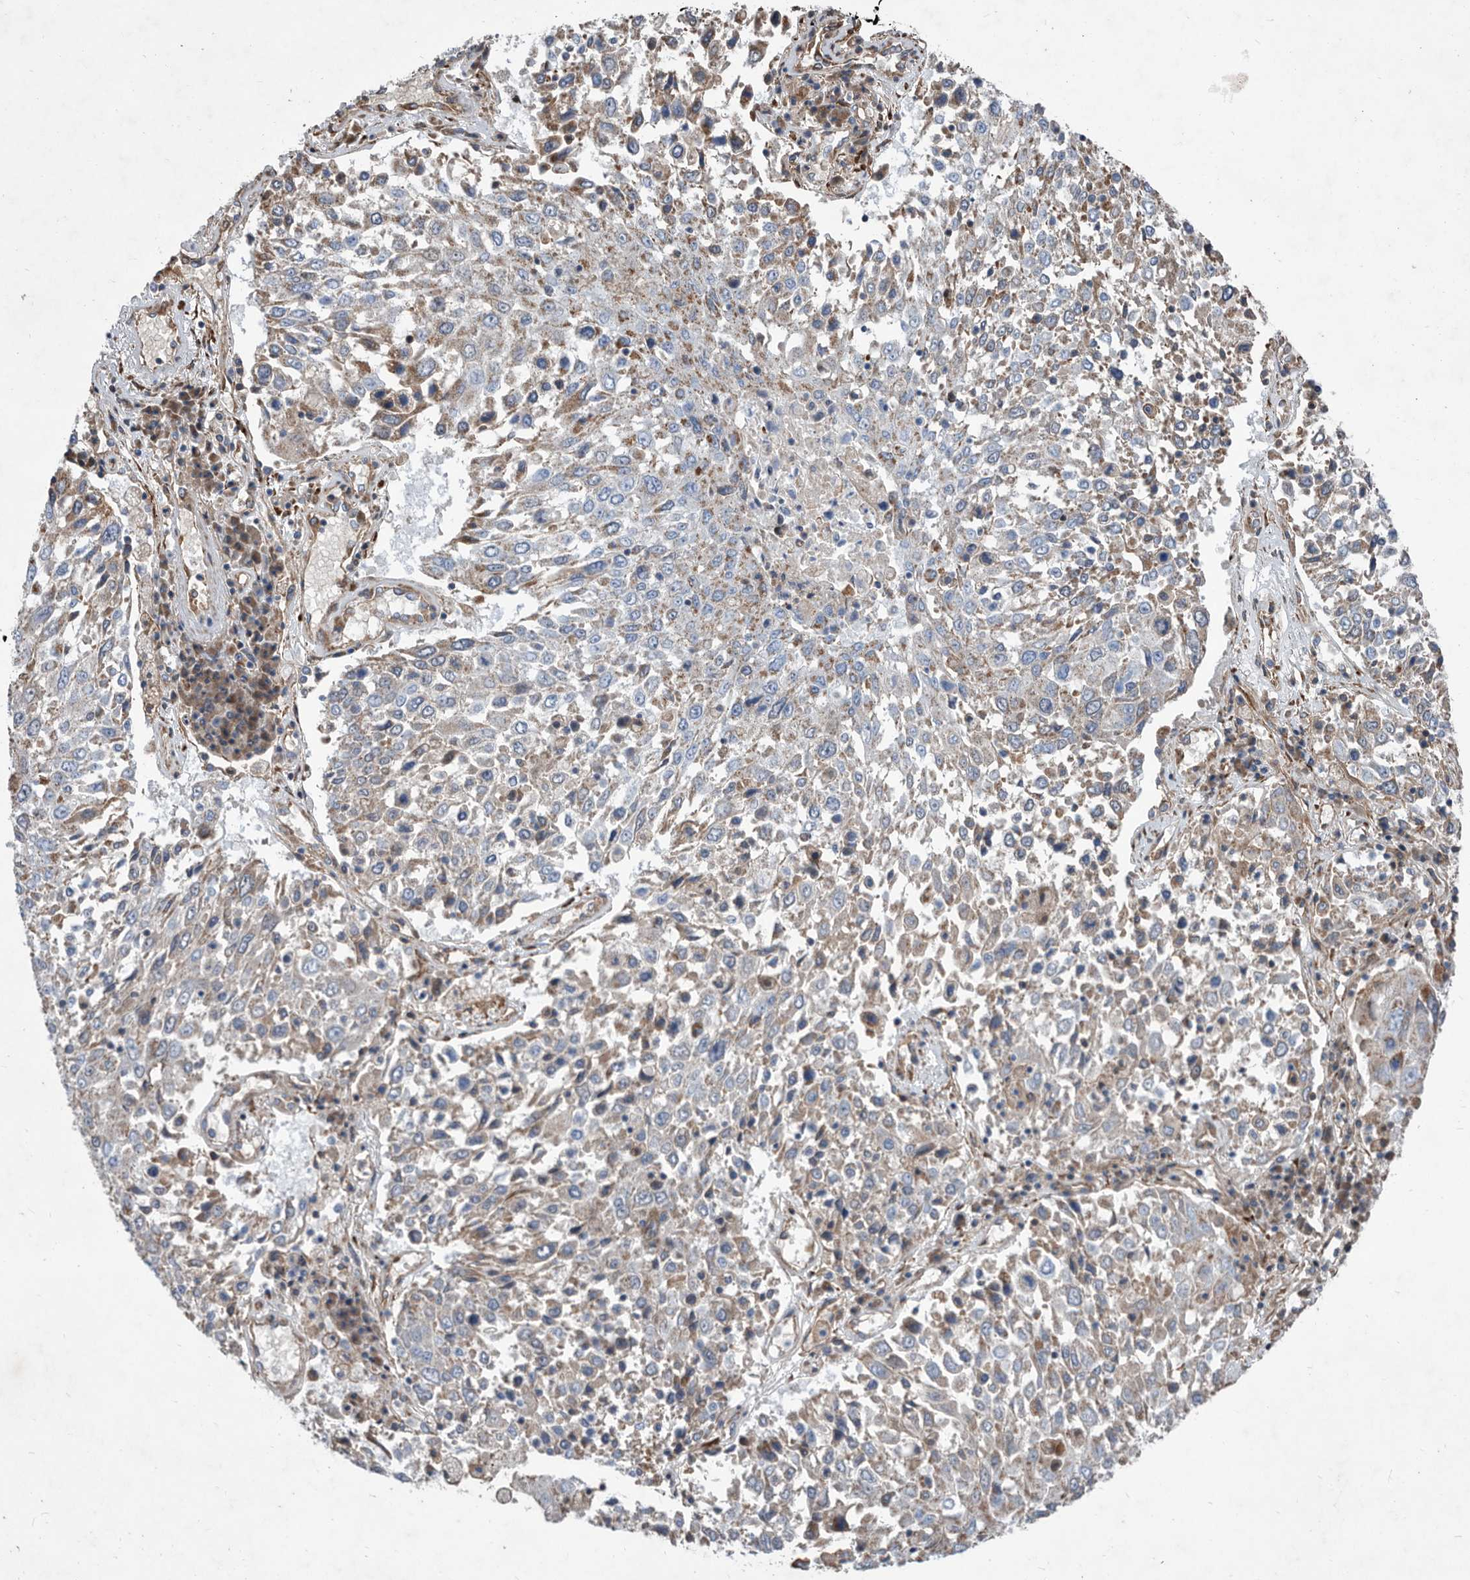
{"staining": {"intensity": "weak", "quantity": "25%-75%", "location": "cytoplasmic/membranous"}, "tissue": "lung cancer", "cell_type": "Tumor cells", "image_type": "cancer", "snomed": [{"axis": "morphology", "description": "Squamous cell carcinoma, NOS"}, {"axis": "topography", "description": "Lung"}], "caption": "Immunohistochemical staining of lung squamous cell carcinoma exhibits weak cytoplasmic/membranous protein positivity in approximately 25%-75% of tumor cells.", "gene": "ATP13A3", "patient": {"sex": "male", "age": 65}}